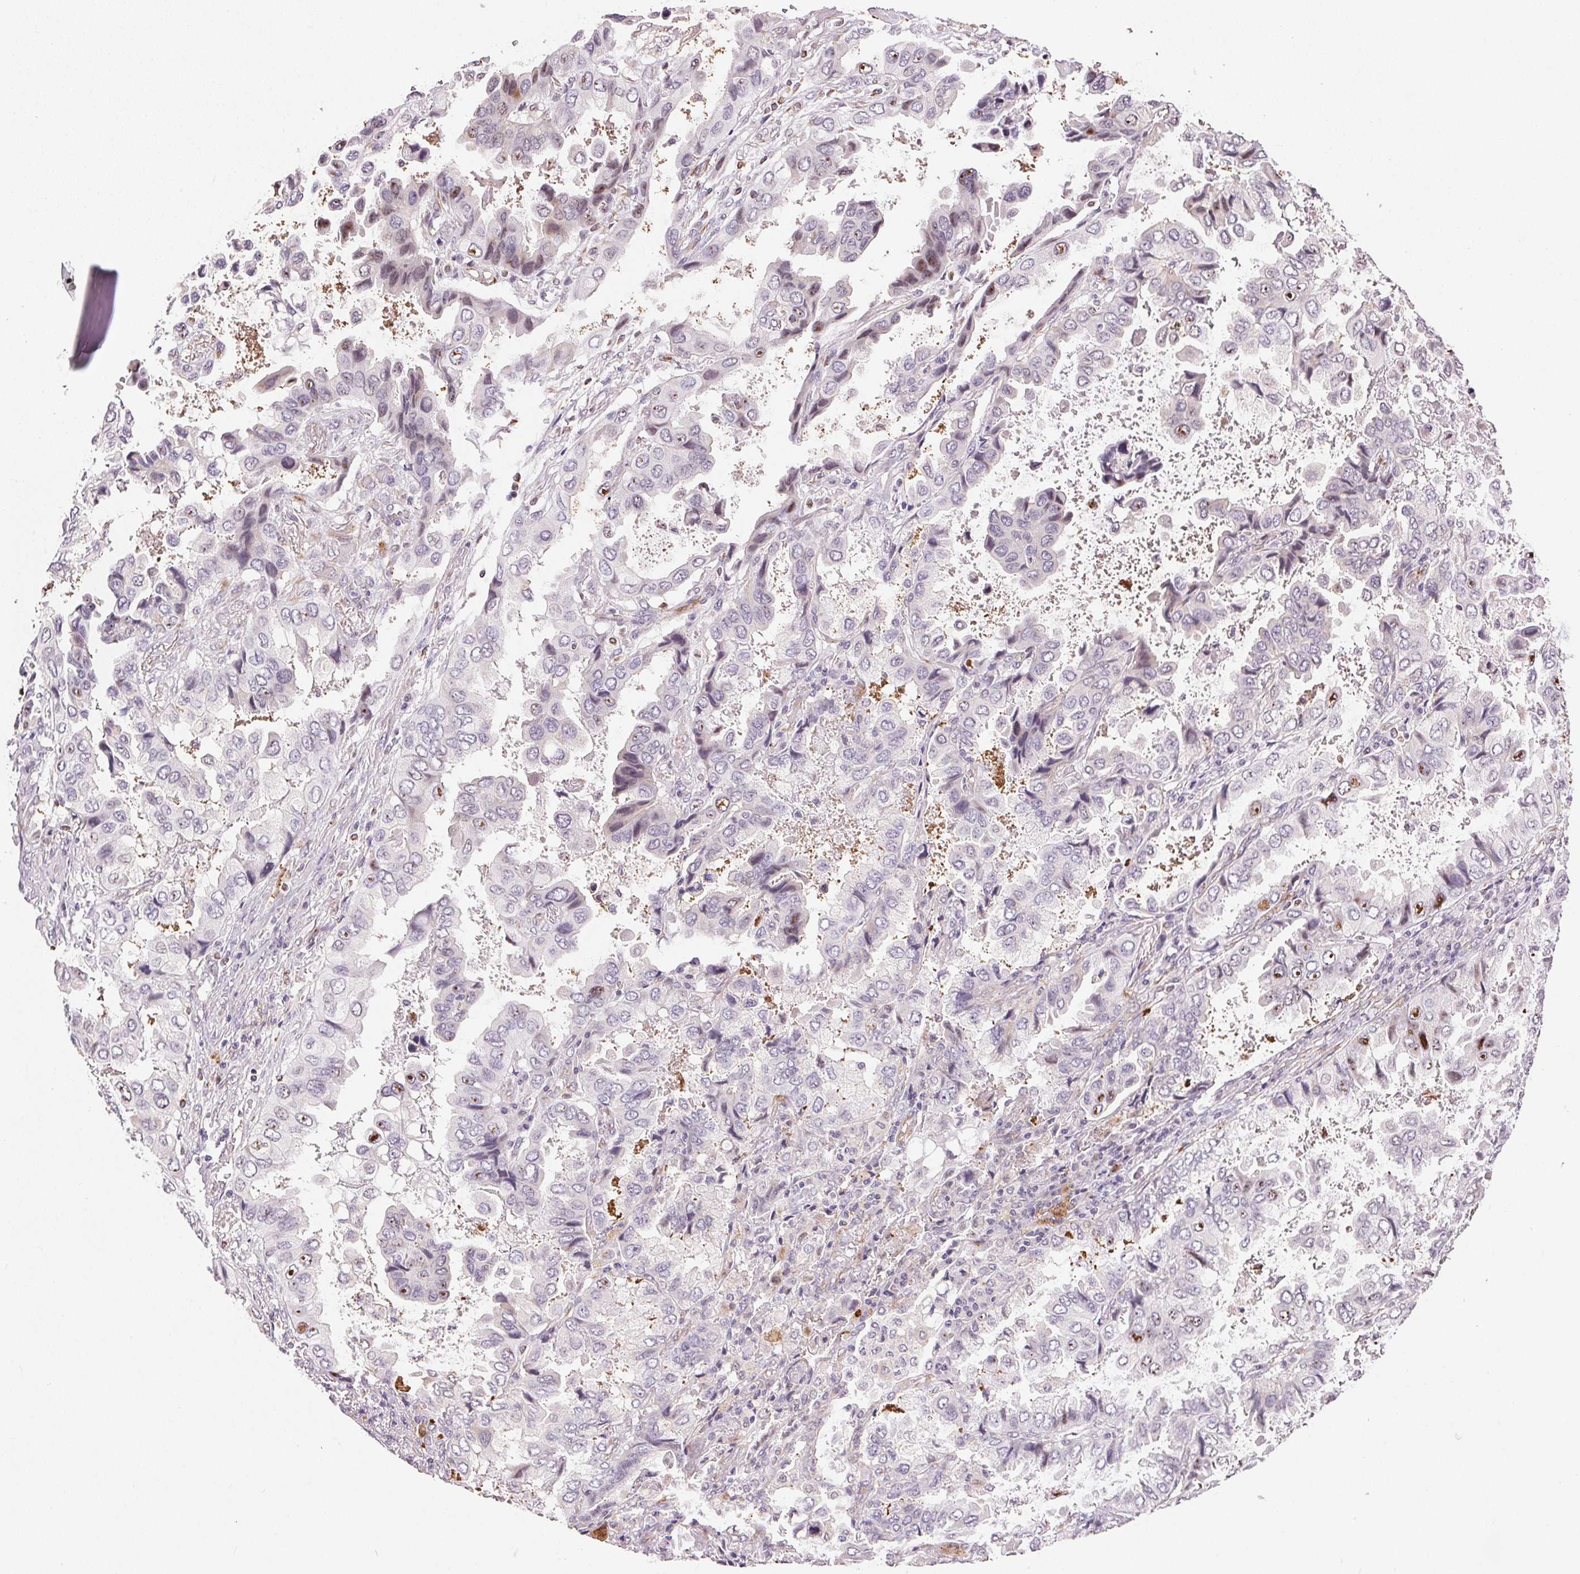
{"staining": {"intensity": "weak", "quantity": "<25%", "location": "nuclear"}, "tissue": "lung cancer", "cell_type": "Tumor cells", "image_type": "cancer", "snomed": [{"axis": "morphology", "description": "Aneuploidy"}, {"axis": "morphology", "description": "Adenocarcinoma, NOS"}, {"axis": "morphology", "description": "Adenocarcinoma, metastatic, NOS"}, {"axis": "topography", "description": "Lymph node"}, {"axis": "topography", "description": "Lung"}], "caption": "Immunohistochemistry (IHC) of lung cancer demonstrates no positivity in tumor cells.", "gene": "GYG2", "patient": {"sex": "female", "age": 48}}